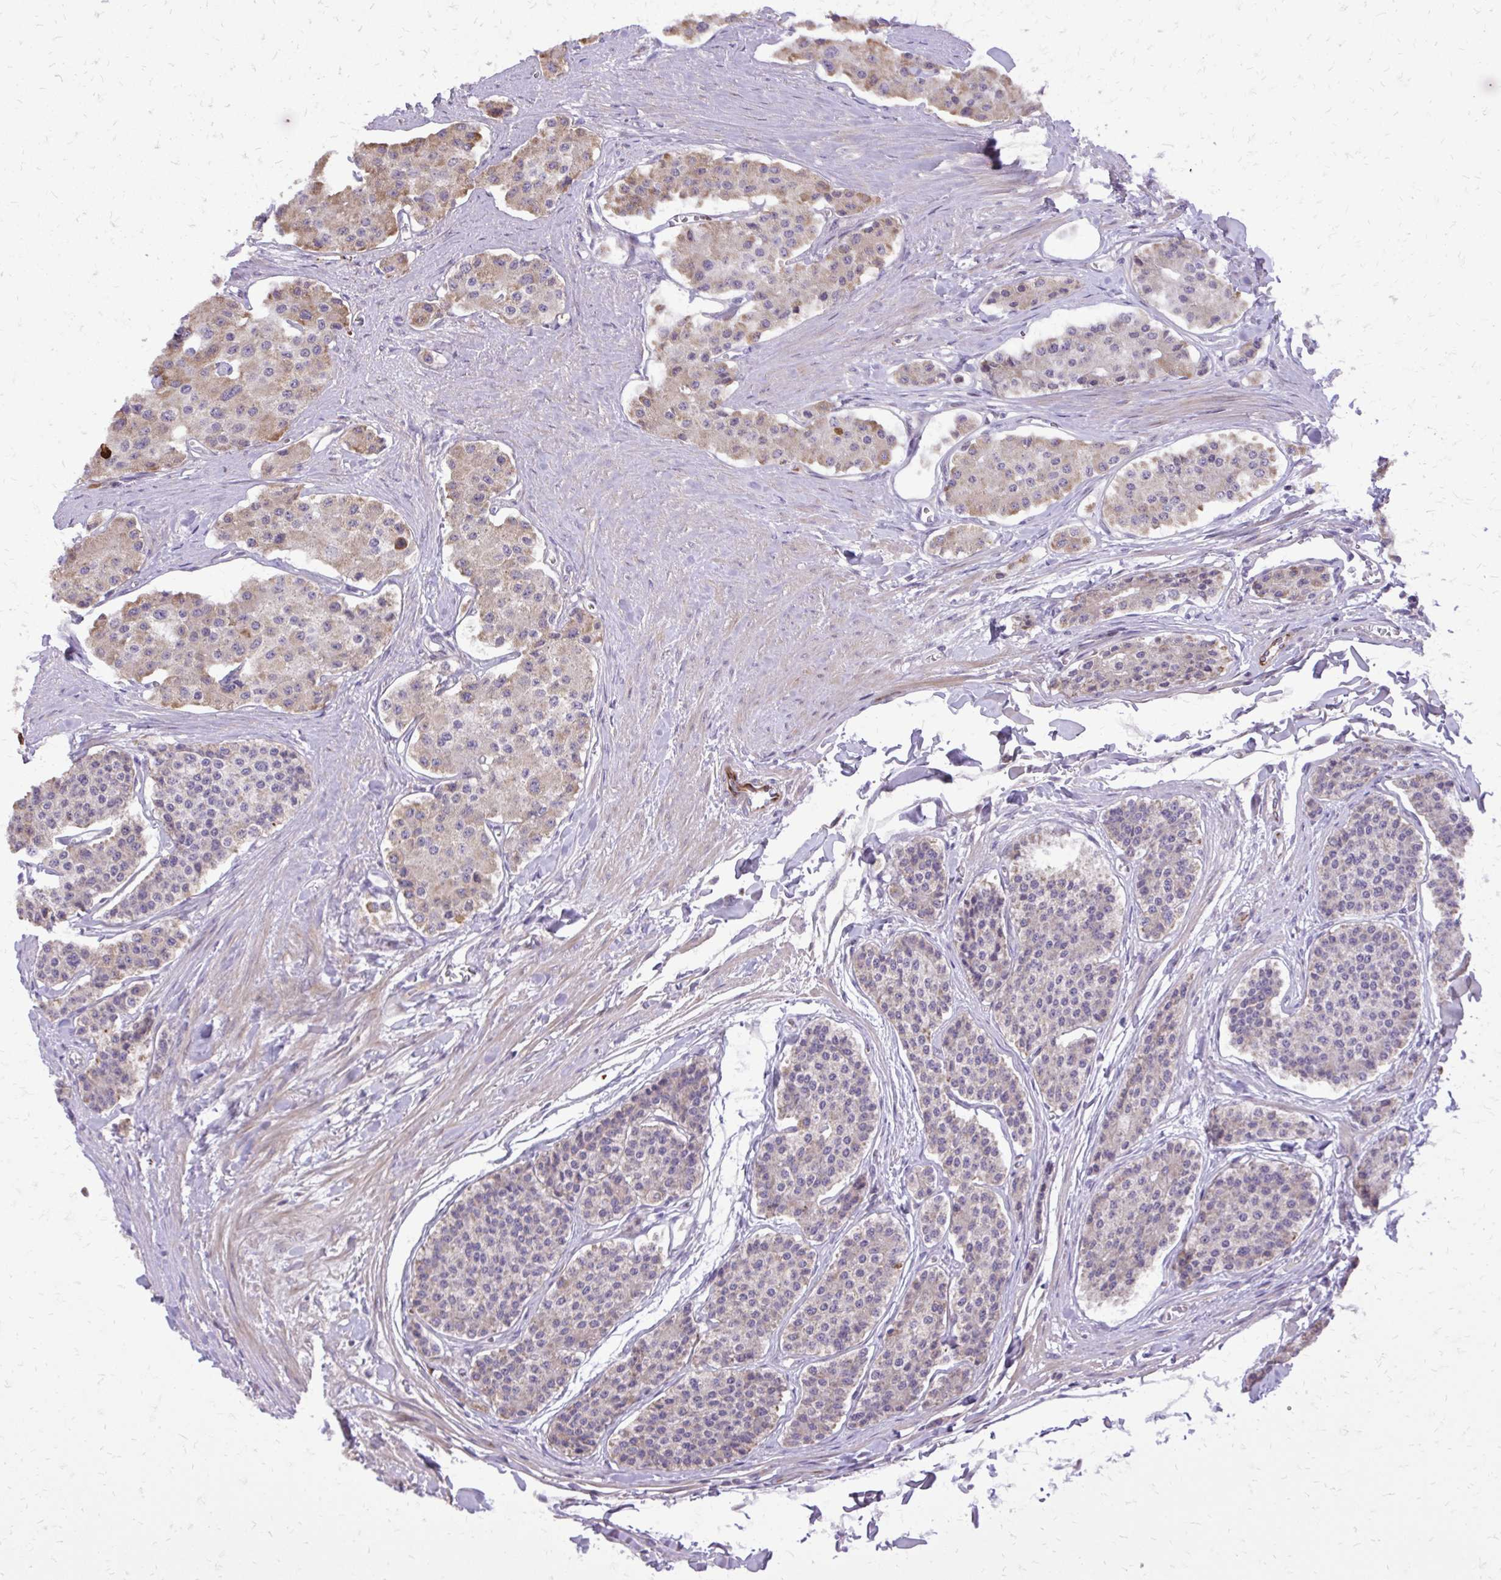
{"staining": {"intensity": "weak", "quantity": "<25%", "location": "cytoplasmic/membranous"}, "tissue": "carcinoid", "cell_type": "Tumor cells", "image_type": "cancer", "snomed": [{"axis": "morphology", "description": "Carcinoid, malignant, NOS"}, {"axis": "topography", "description": "Small intestine"}], "caption": "IHC photomicrograph of carcinoid stained for a protein (brown), which exhibits no staining in tumor cells. (IHC, brightfield microscopy, high magnification).", "gene": "ABCC3", "patient": {"sex": "female", "age": 65}}